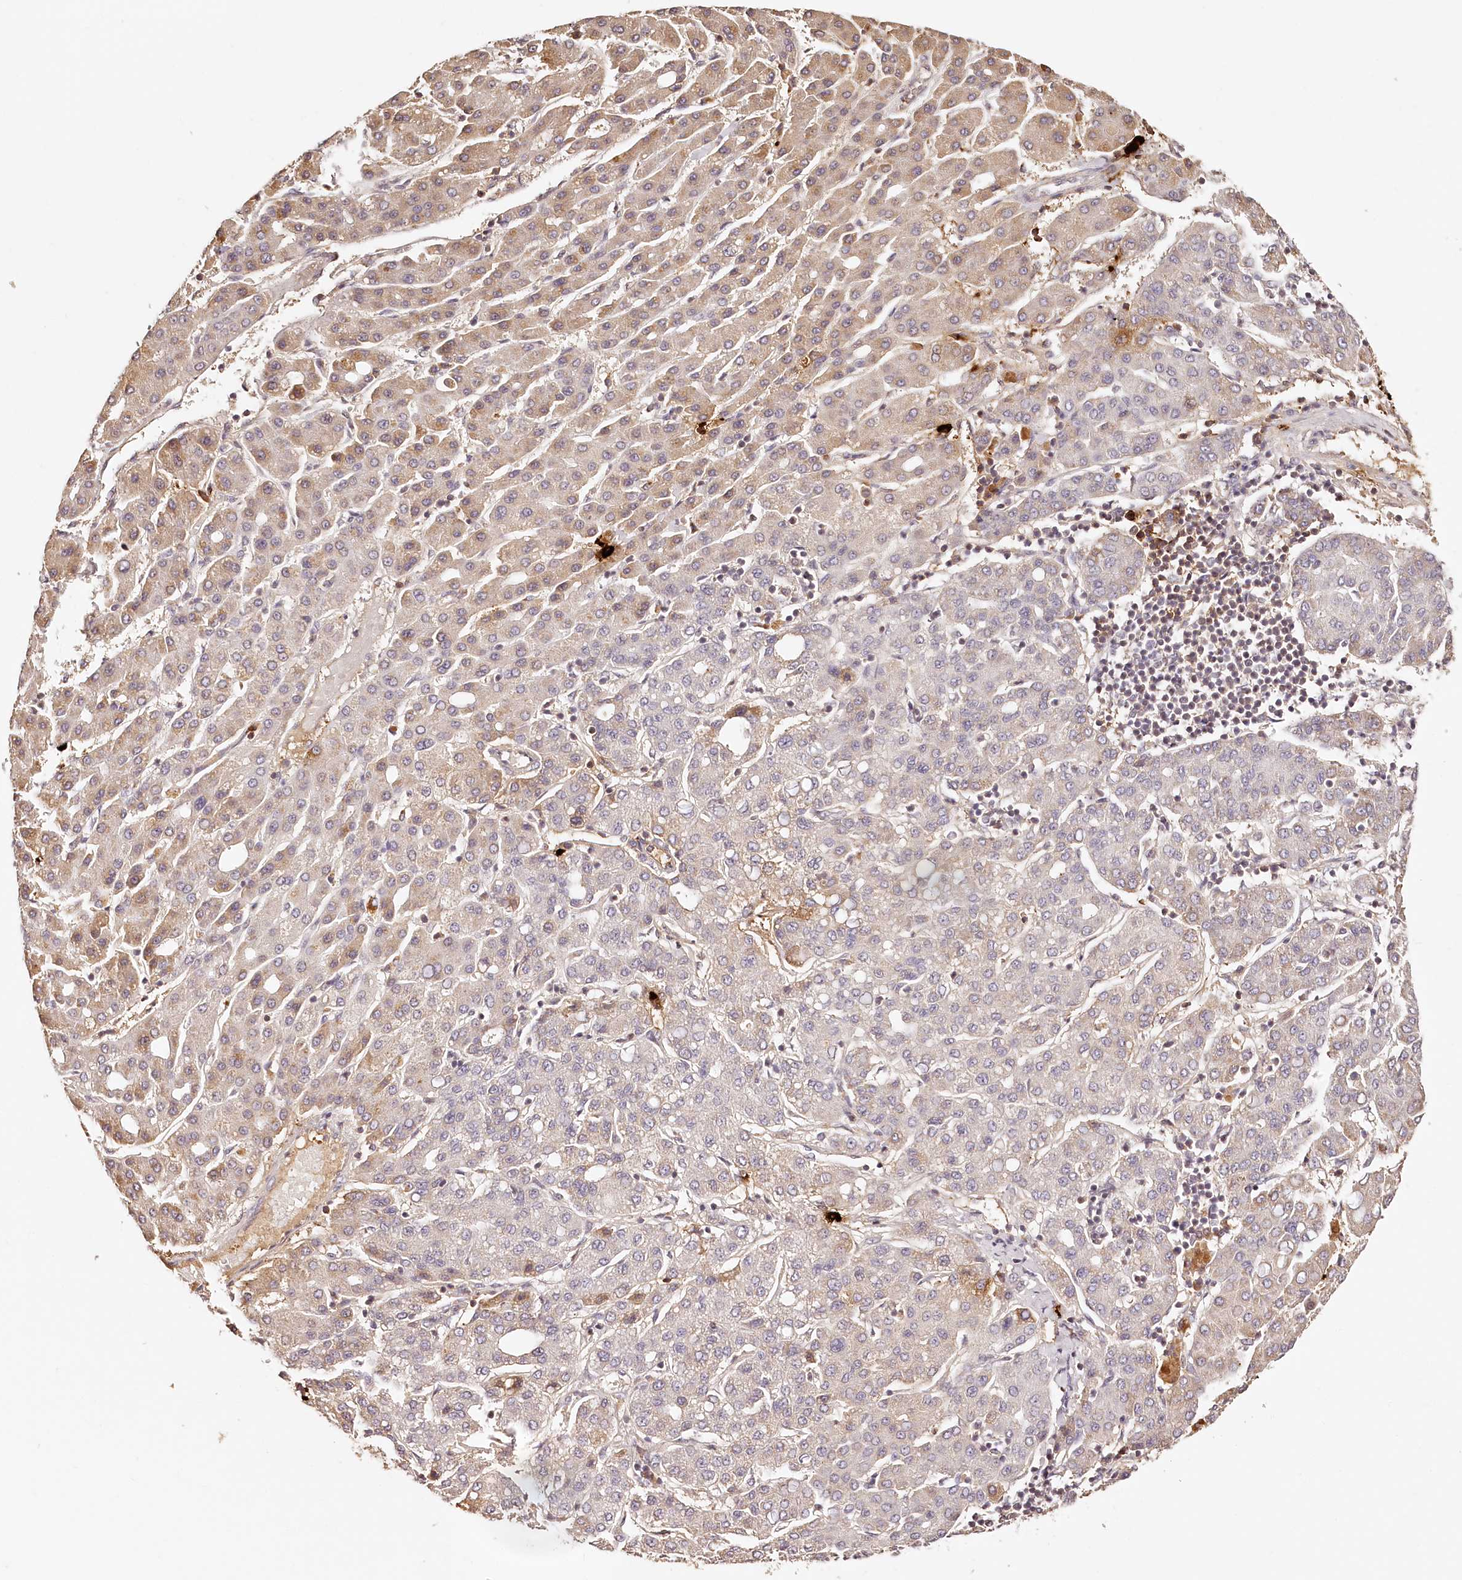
{"staining": {"intensity": "weak", "quantity": "<25%", "location": "cytoplasmic/membranous"}, "tissue": "liver cancer", "cell_type": "Tumor cells", "image_type": "cancer", "snomed": [{"axis": "morphology", "description": "Carcinoma, Hepatocellular, NOS"}, {"axis": "topography", "description": "Liver"}], "caption": "Liver hepatocellular carcinoma was stained to show a protein in brown. There is no significant expression in tumor cells. (IHC, brightfield microscopy, high magnification).", "gene": "SYNGR1", "patient": {"sex": "male", "age": 65}}